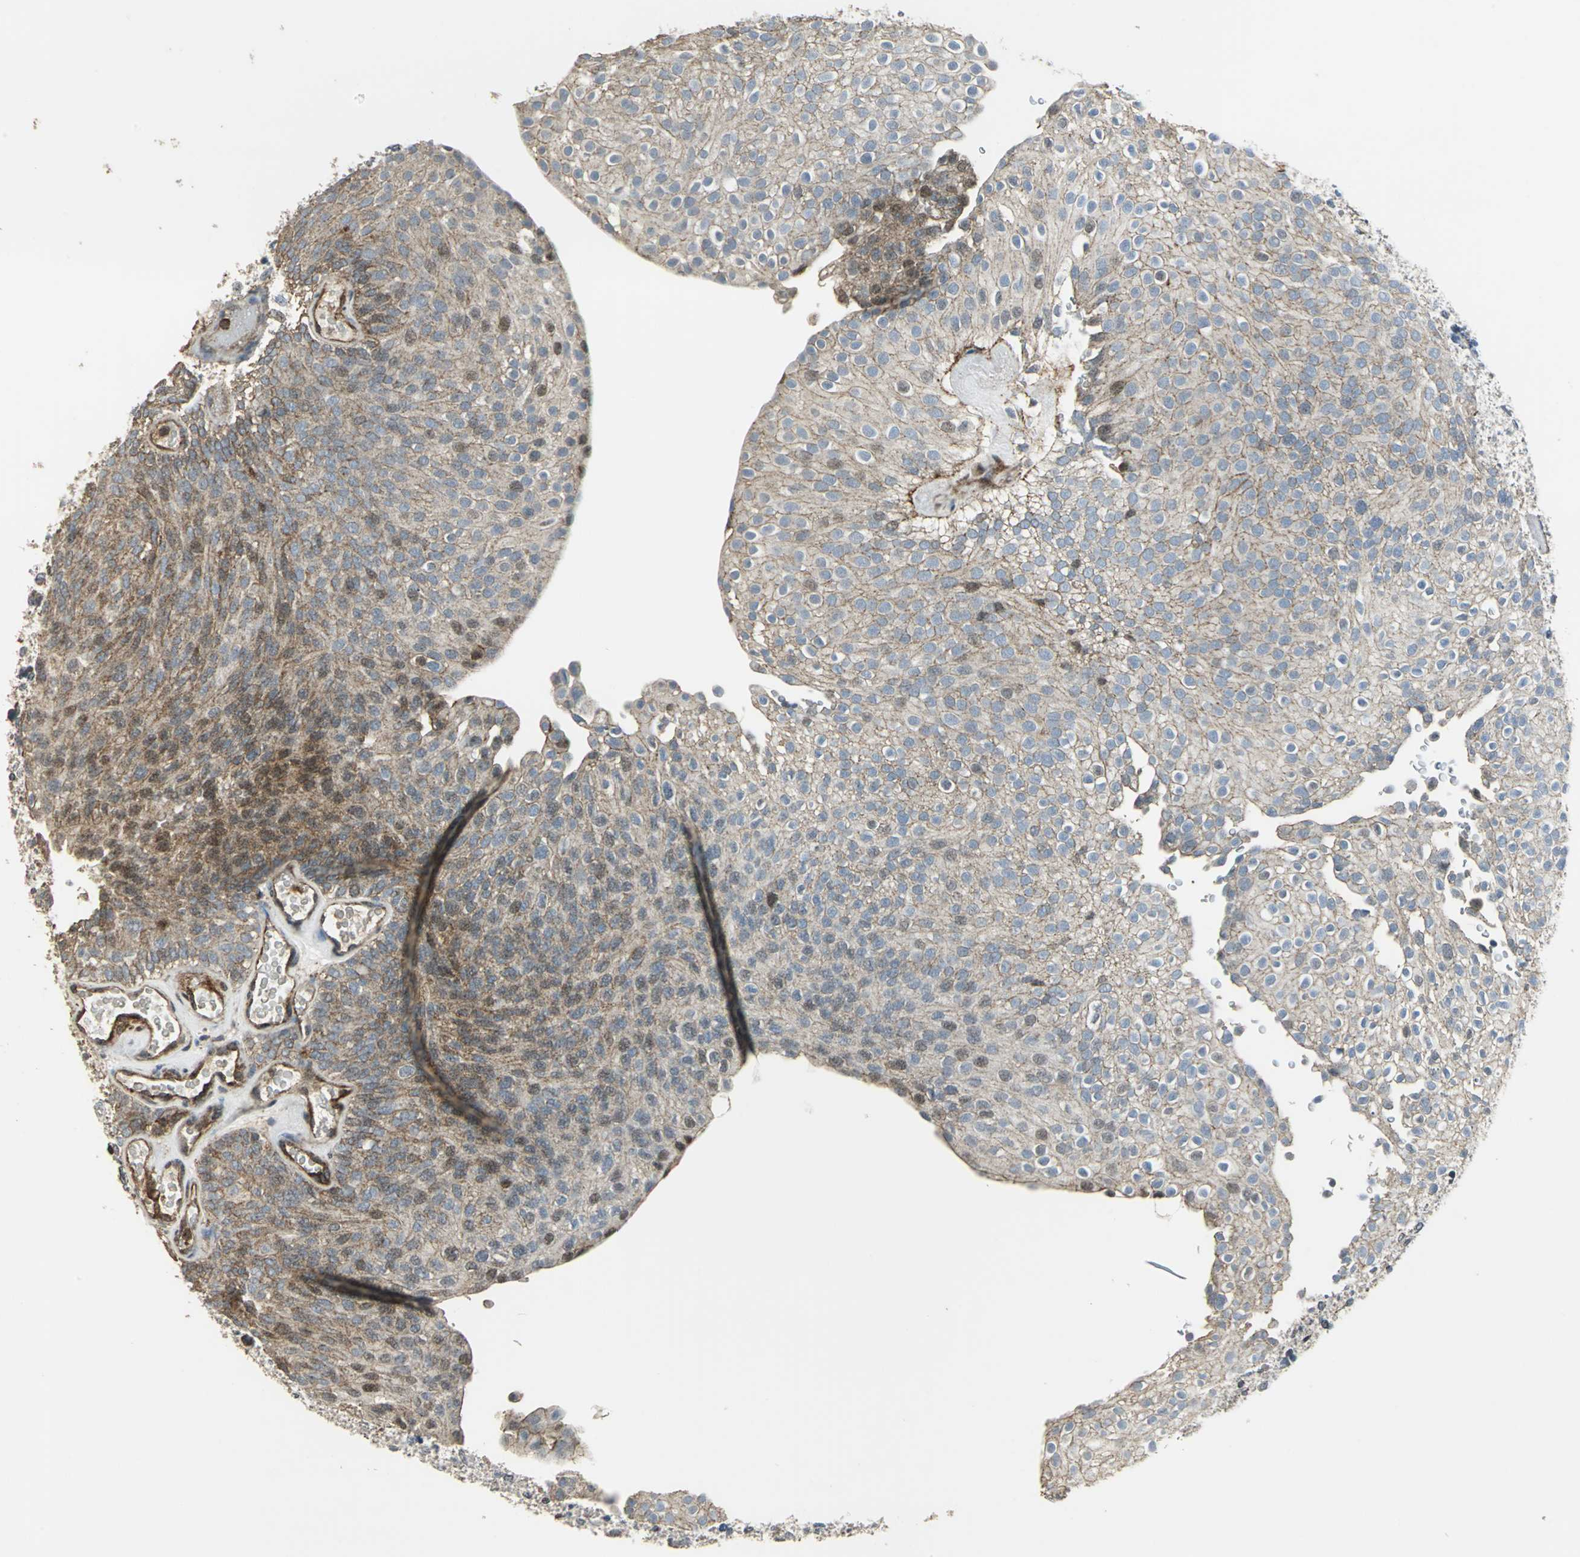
{"staining": {"intensity": "weak", "quantity": ">75%", "location": "cytoplasmic/membranous"}, "tissue": "urothelial cancer", "cell_type": "Tumor cells", "image_type": "cancer", "snomed": [{"axis": "morphology", "description": "Urothelial carcinoma, Low grade"}, {"axis": "topography", "description": "Urinary bladder"}], "caption": "High-magnification brightfield microscopy of low-grade urothelial carcinoma stained with DAB (3,3'-diaminobenzidine) (brown) and counterstained with hematoxylin (blue). tumor cells exhibit weak cytoplasmic/membranous expression is appreciated in about>75% of cells.", "gene": "DNAJB4", "patient": {"sex": "male", "age": 78}}